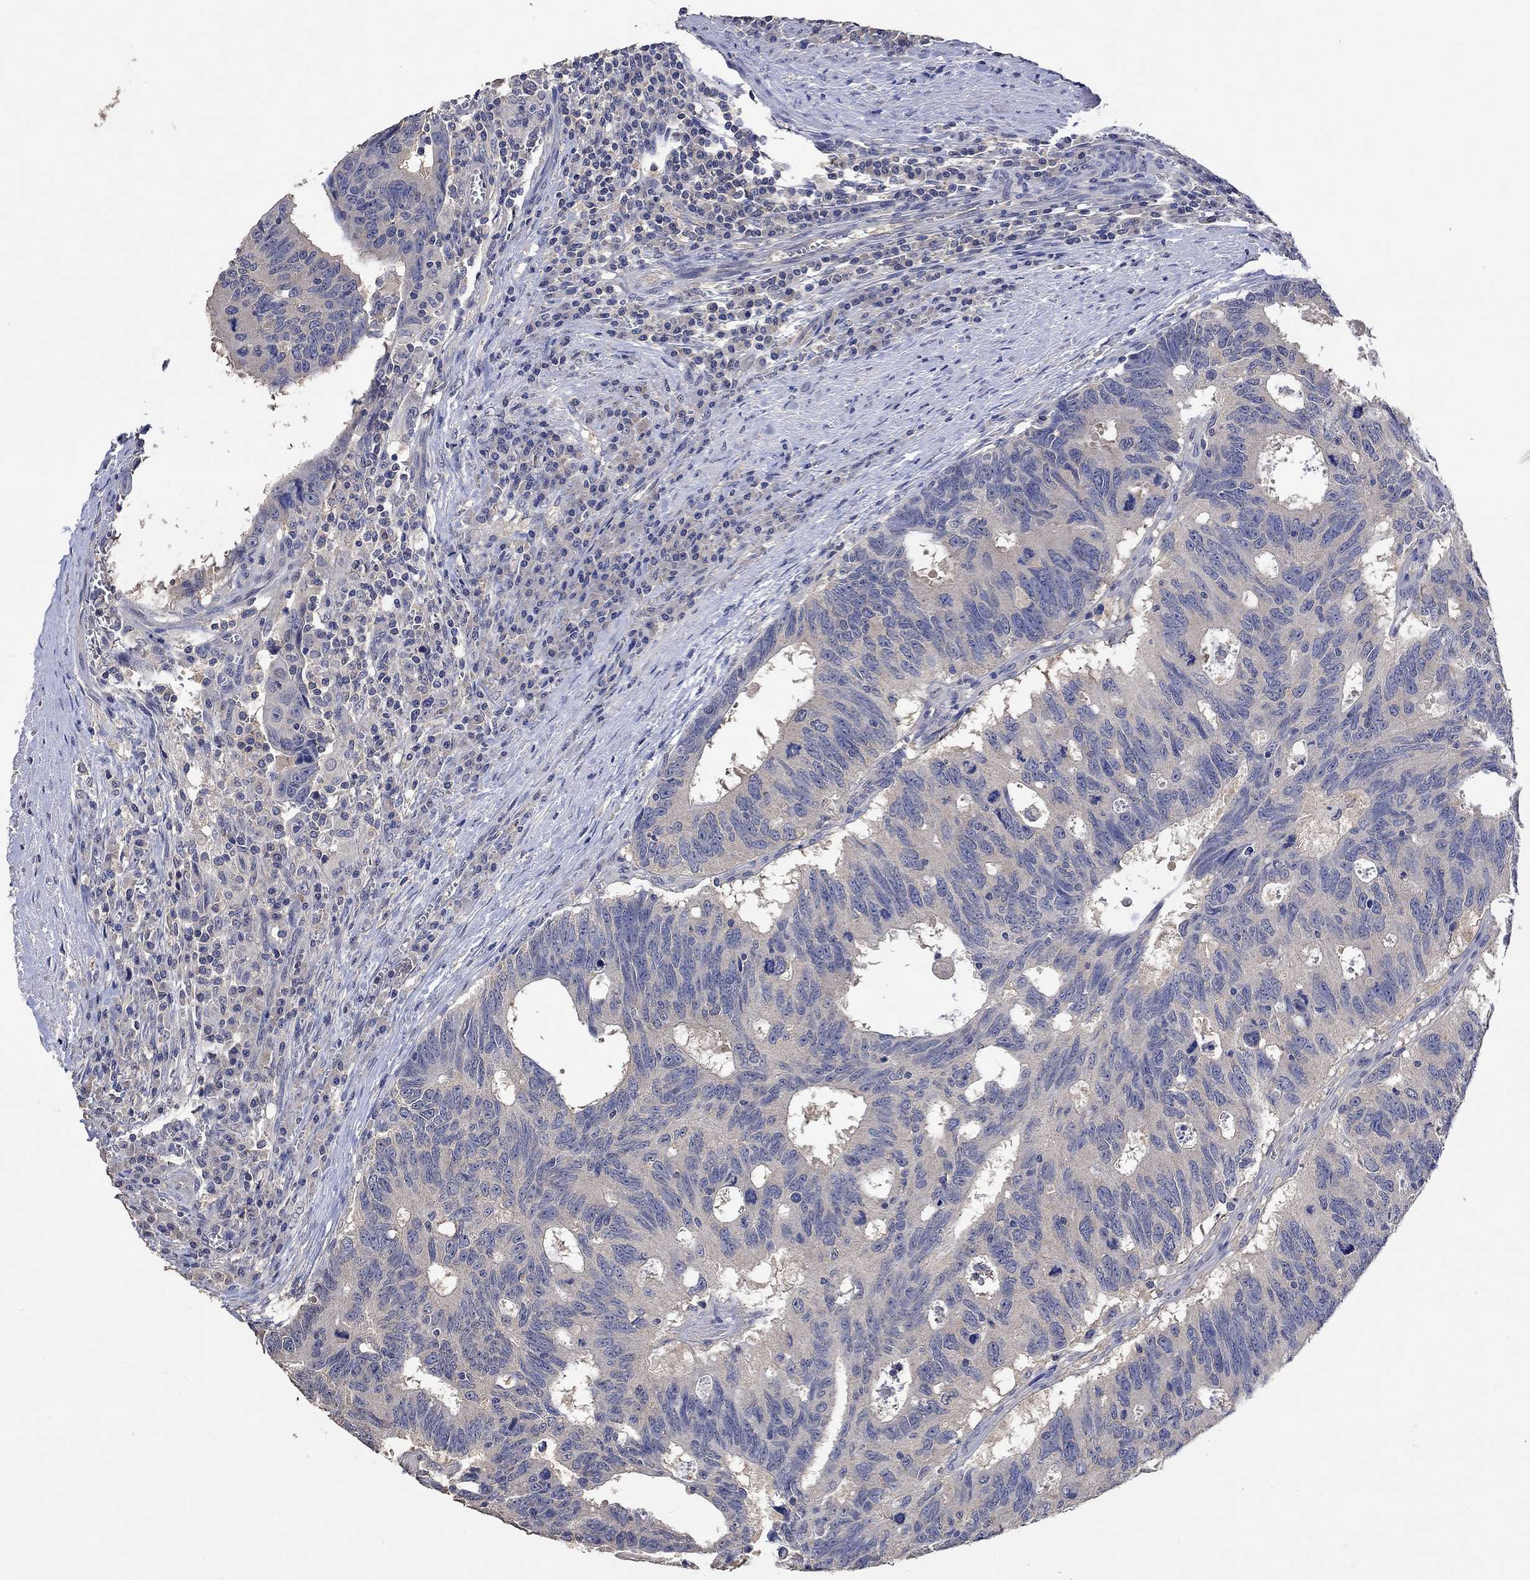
{"staining": {"intensity": "negative", "quantity": "none", "location": "none"}, "tissue": "colorectal cancer", "cell_type": "Tumor cells", "image_type": "cancer", "snomed": [{"axis": "morphology", "description": "Adenocarcinoma, NOS"}, {"axis": "topography", "description": "Colon"}], "caption": "Tumor cells are negative for protein expression in human adenocarcinoma (colorectal).", "gene": "PTPN20", "patient": {"sex": "female", "age": 77}}